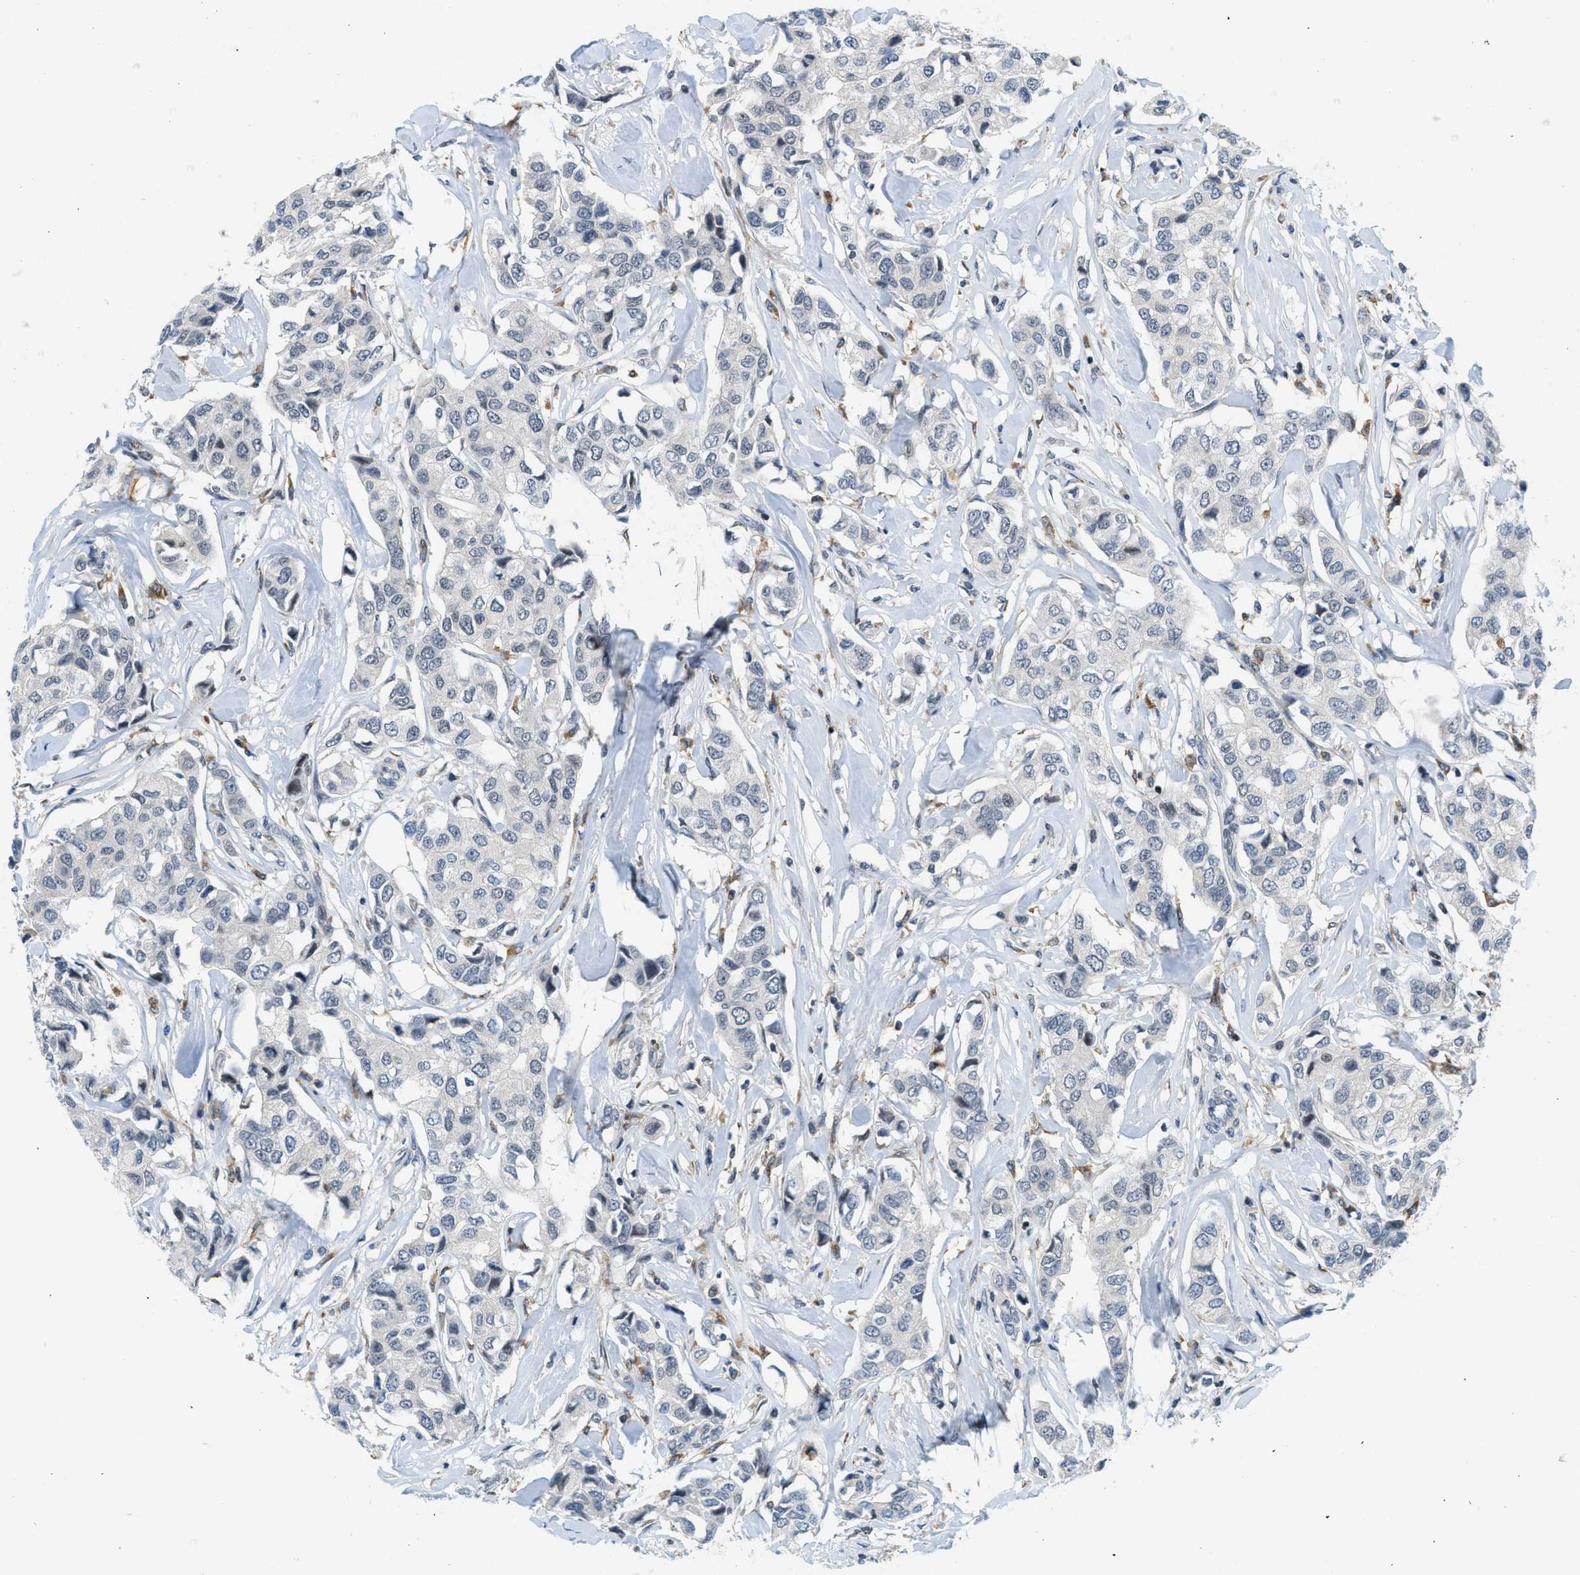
{"staining": {"intensity": "negative", "quantity": "none", "location": "none"}, "tissue": "breast cancer", "cell_type": "Tumor cells", "image_type": "cancer", "snomed": [{"axis": "morphology", "description": "Duct carcinoma"}, {"axis": "topography", "description": "Breast"}], "caption": "This is an IHC photomicrograph of breast cancer (infiltrating ductal carcinoma). There is no positivity in tumor cells.", "gene": "ING1", "patient": {"sex": "female", "age": 80}}